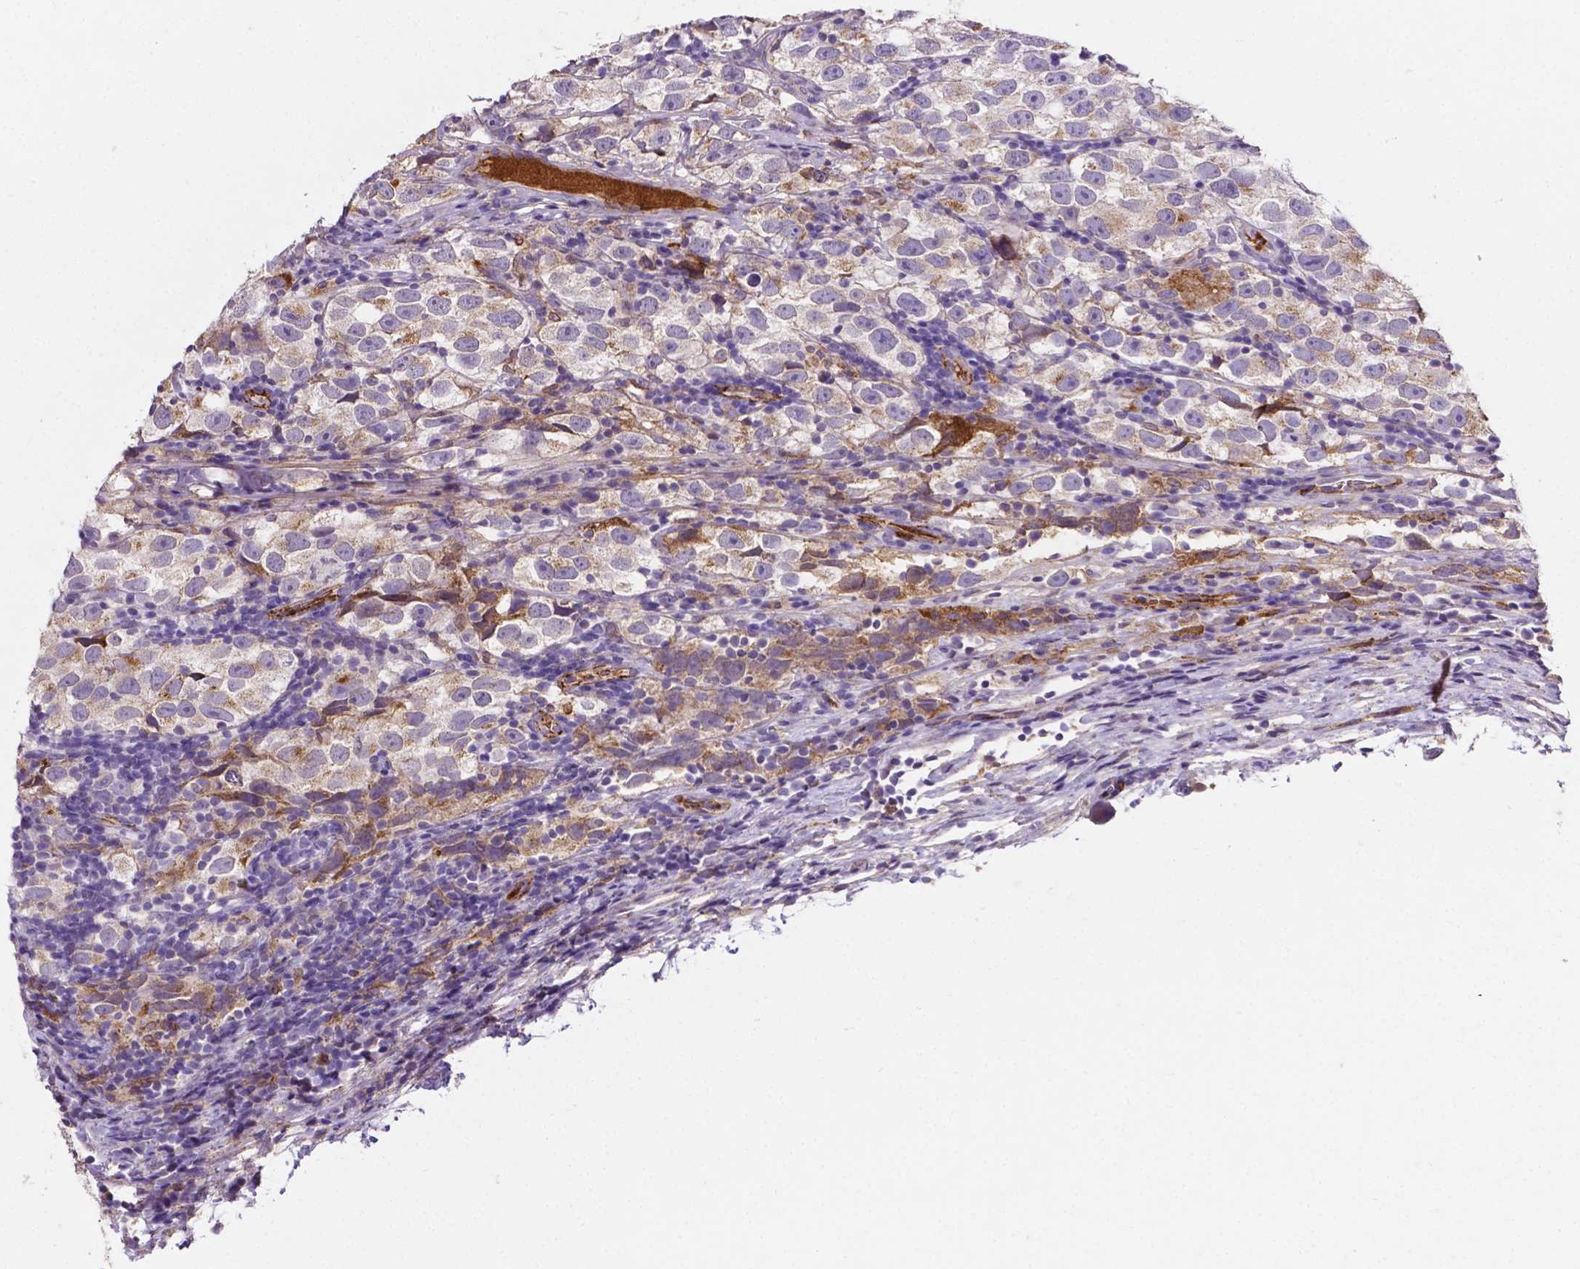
{"staining": {"intensity": "weak", "quantity": ">75%", "location": "cytoplasmic/membranous"}, "tissue": "testis cancer", "cell_type": "Tumor cells", "image_type": "cancer", "snomed": [{"axis": "morphology", "description": "Seminoma, NOS"}, {"axis": "topography", "description": "Testis"}], "caption": "An image of human testis cancer stained for a protein displays weak cytoplasmic/membranous brown staining in tumor cells. (IHC, brightfield microscopy, high magnification).", "gene": "APOE", "patient": {"sex": "male", "age": 26}}